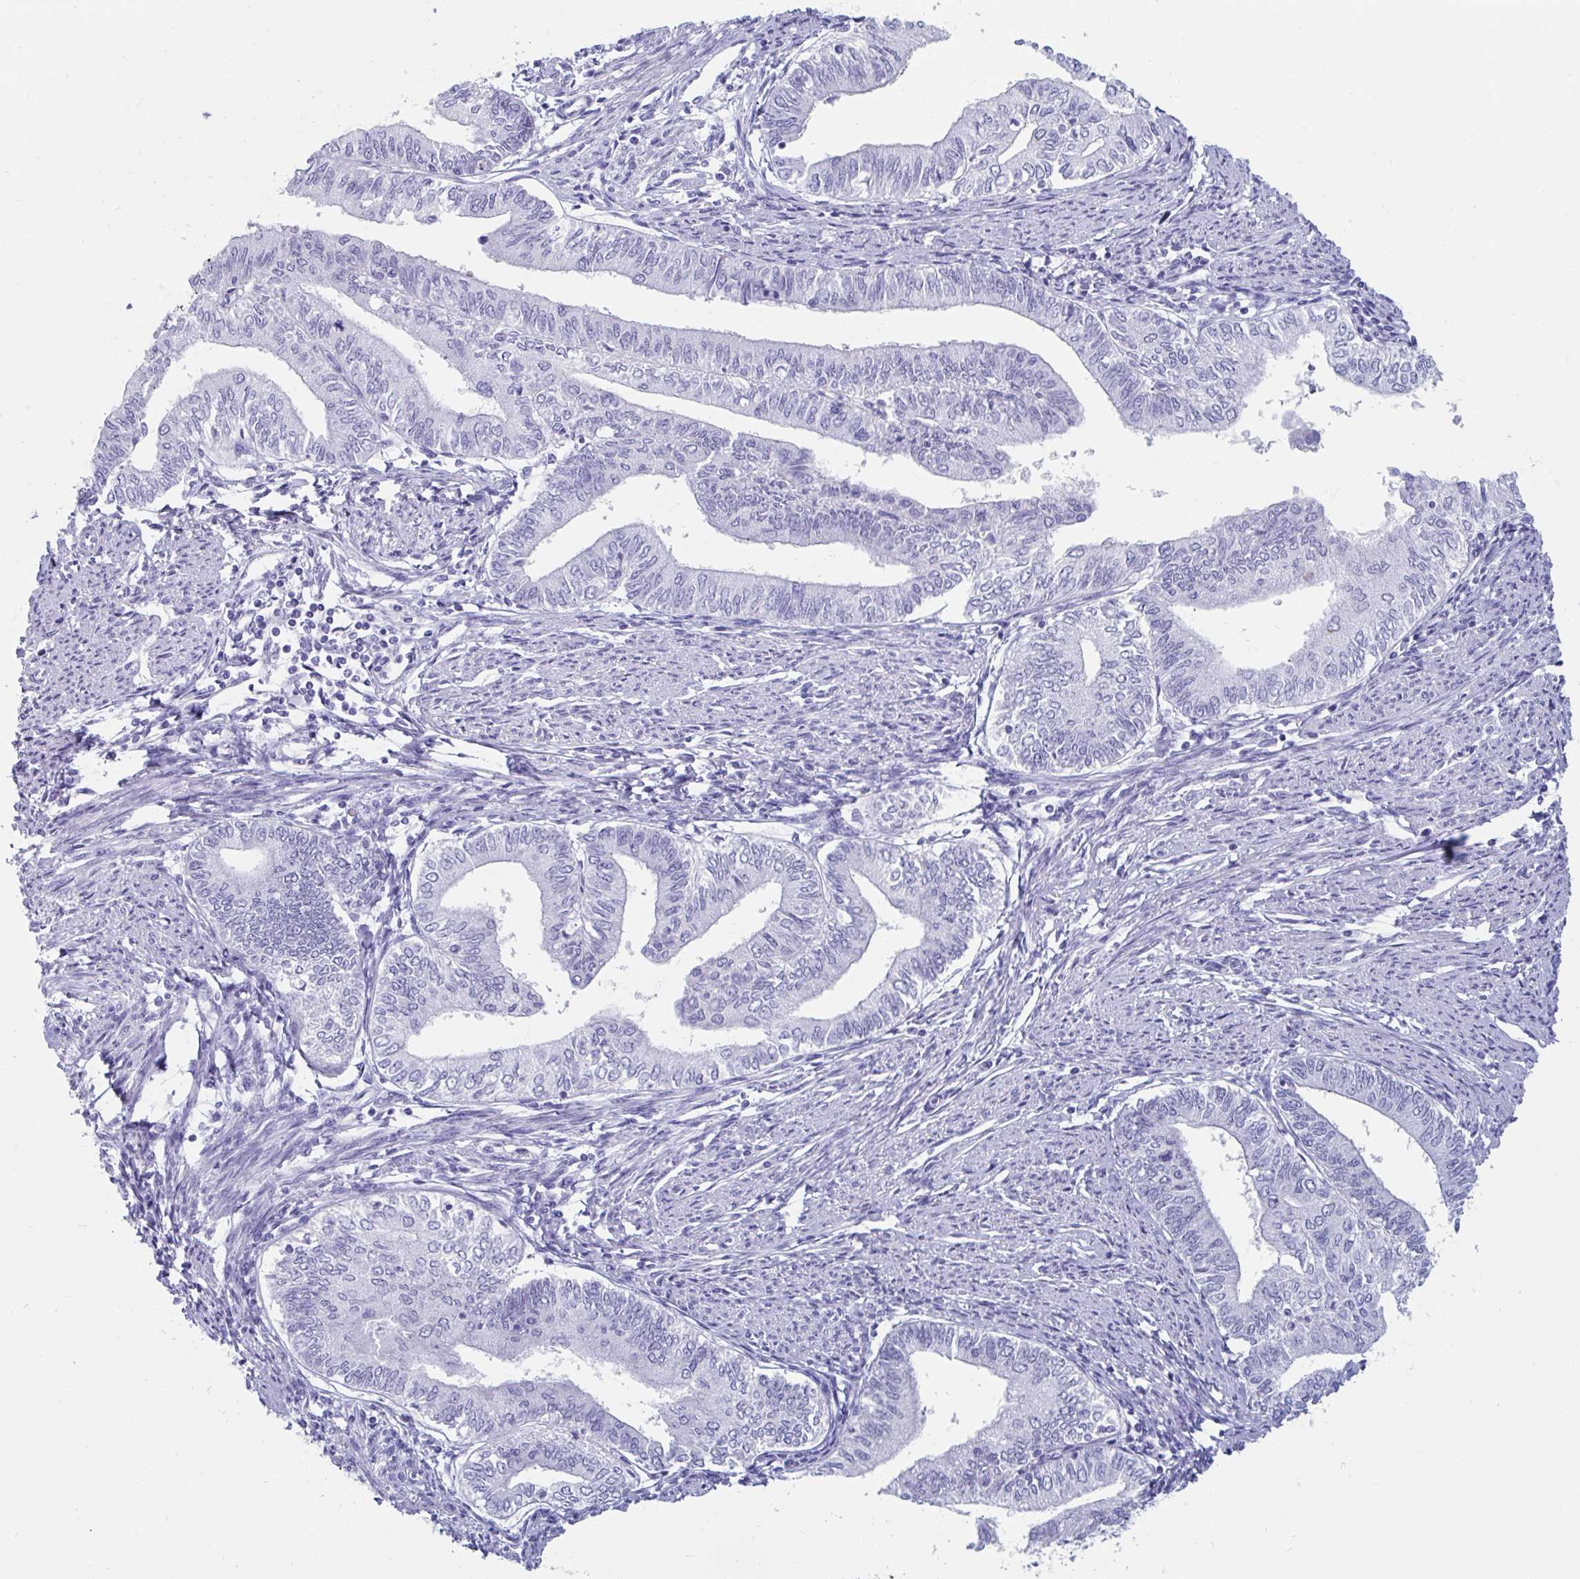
{"staining": {"intensity": "negative", "quantity": "none", "location": "none"}, "tissue": "endometrial cancer", "cell_type": "Tumor cells", "image_type": "cancer", "snomed": [{"axis": "morphology", "description": "Adenocarcinoma, NOS"}, {"axis": "topography", "description": "Endometrium"}], "caption": "Endometrial cancer was stained to show a protein in brown. There is no significant positivity in tumor cells.", "gene": "GKN2", "patient": {"sex": "female", "age": 66}}